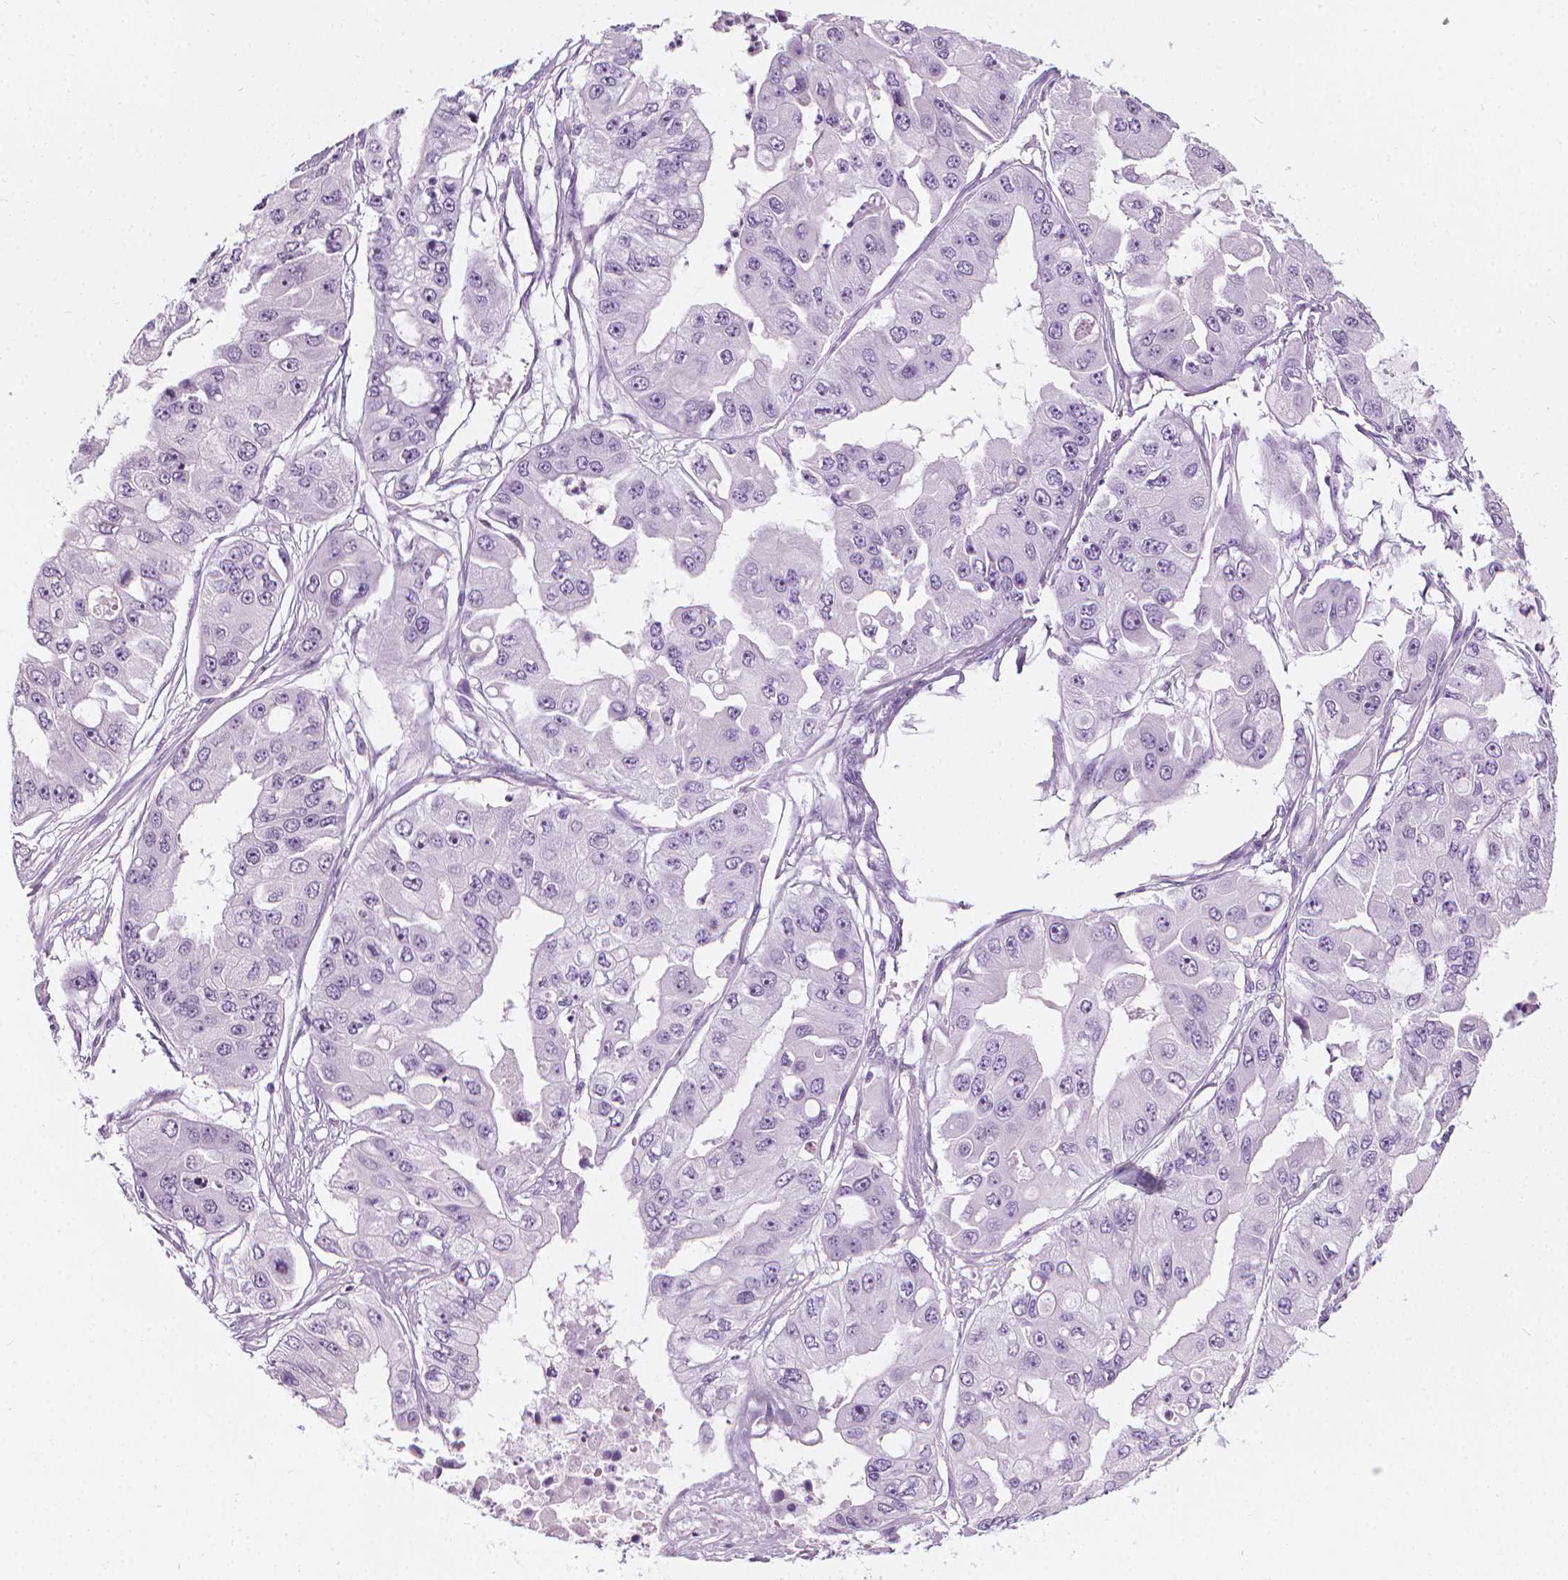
{"staining": {"intensity": "negative", "quantity": "none", "location": "none"}, "tissue": "ovarian cancer", "cell_type": "Tumor cells", "image_type": "cancer", "snomed": [{"axis": "morphology", "description": "Cystadenocarcinoma, serous, NOS"}, {"axis": "topography", "description": "Ovary"}], "caption": "IHC micrograph of neoplastic tissue: human ovarian serous cystadenocarcinoma stained with DAB (3,3'-diaminobenzidine) shows no significant protein positivity in tumor cells.", "gene": "SCG3", "patient": {"sex": "female", "age": 56}}